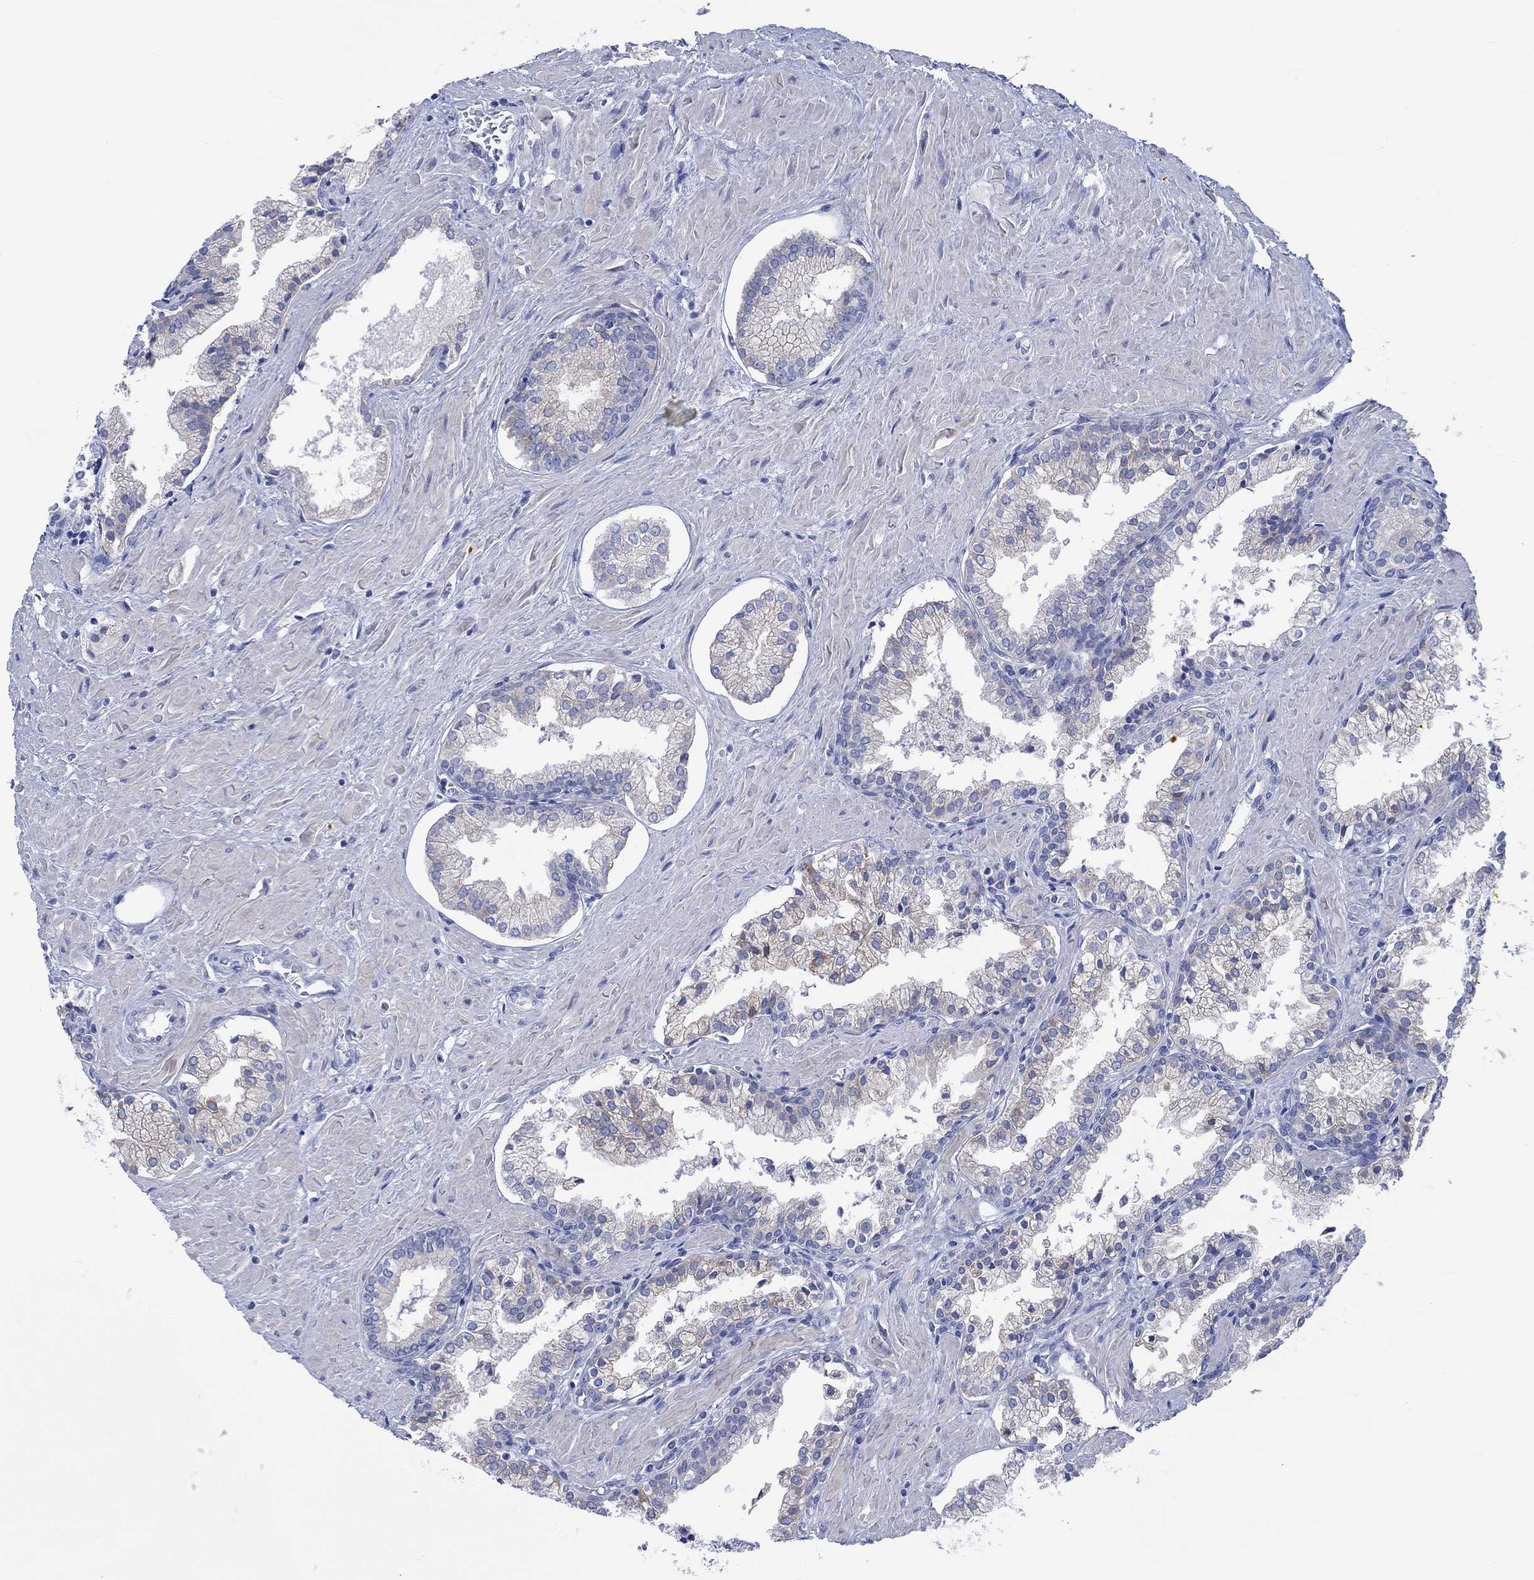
{"staining": {"intensity": "negative", "quantity": "none", "location": "none"}, "tissue": "prostate cancer", "cell_type": "Tumor cells", "image_type": "cancer", "snomed": [{"axis": "morphology", "description": "Adenocarcinoma, NOS"}, {"axis": "topography", "description": "Prostate and seminal vesicle, NOS"}, {"axis": "topography", "description": "Prostate"}], "caption": "High power microscopy histopathology image of an IHC micrograph of adenocarcinoma (prostate), revealing no significant expression in tumor cells. (DAB (3,3'-diaminobenzidine) IHC, high magnification).", "gene": "REEP6", "patient": {"sex": "male", "age": 44}}